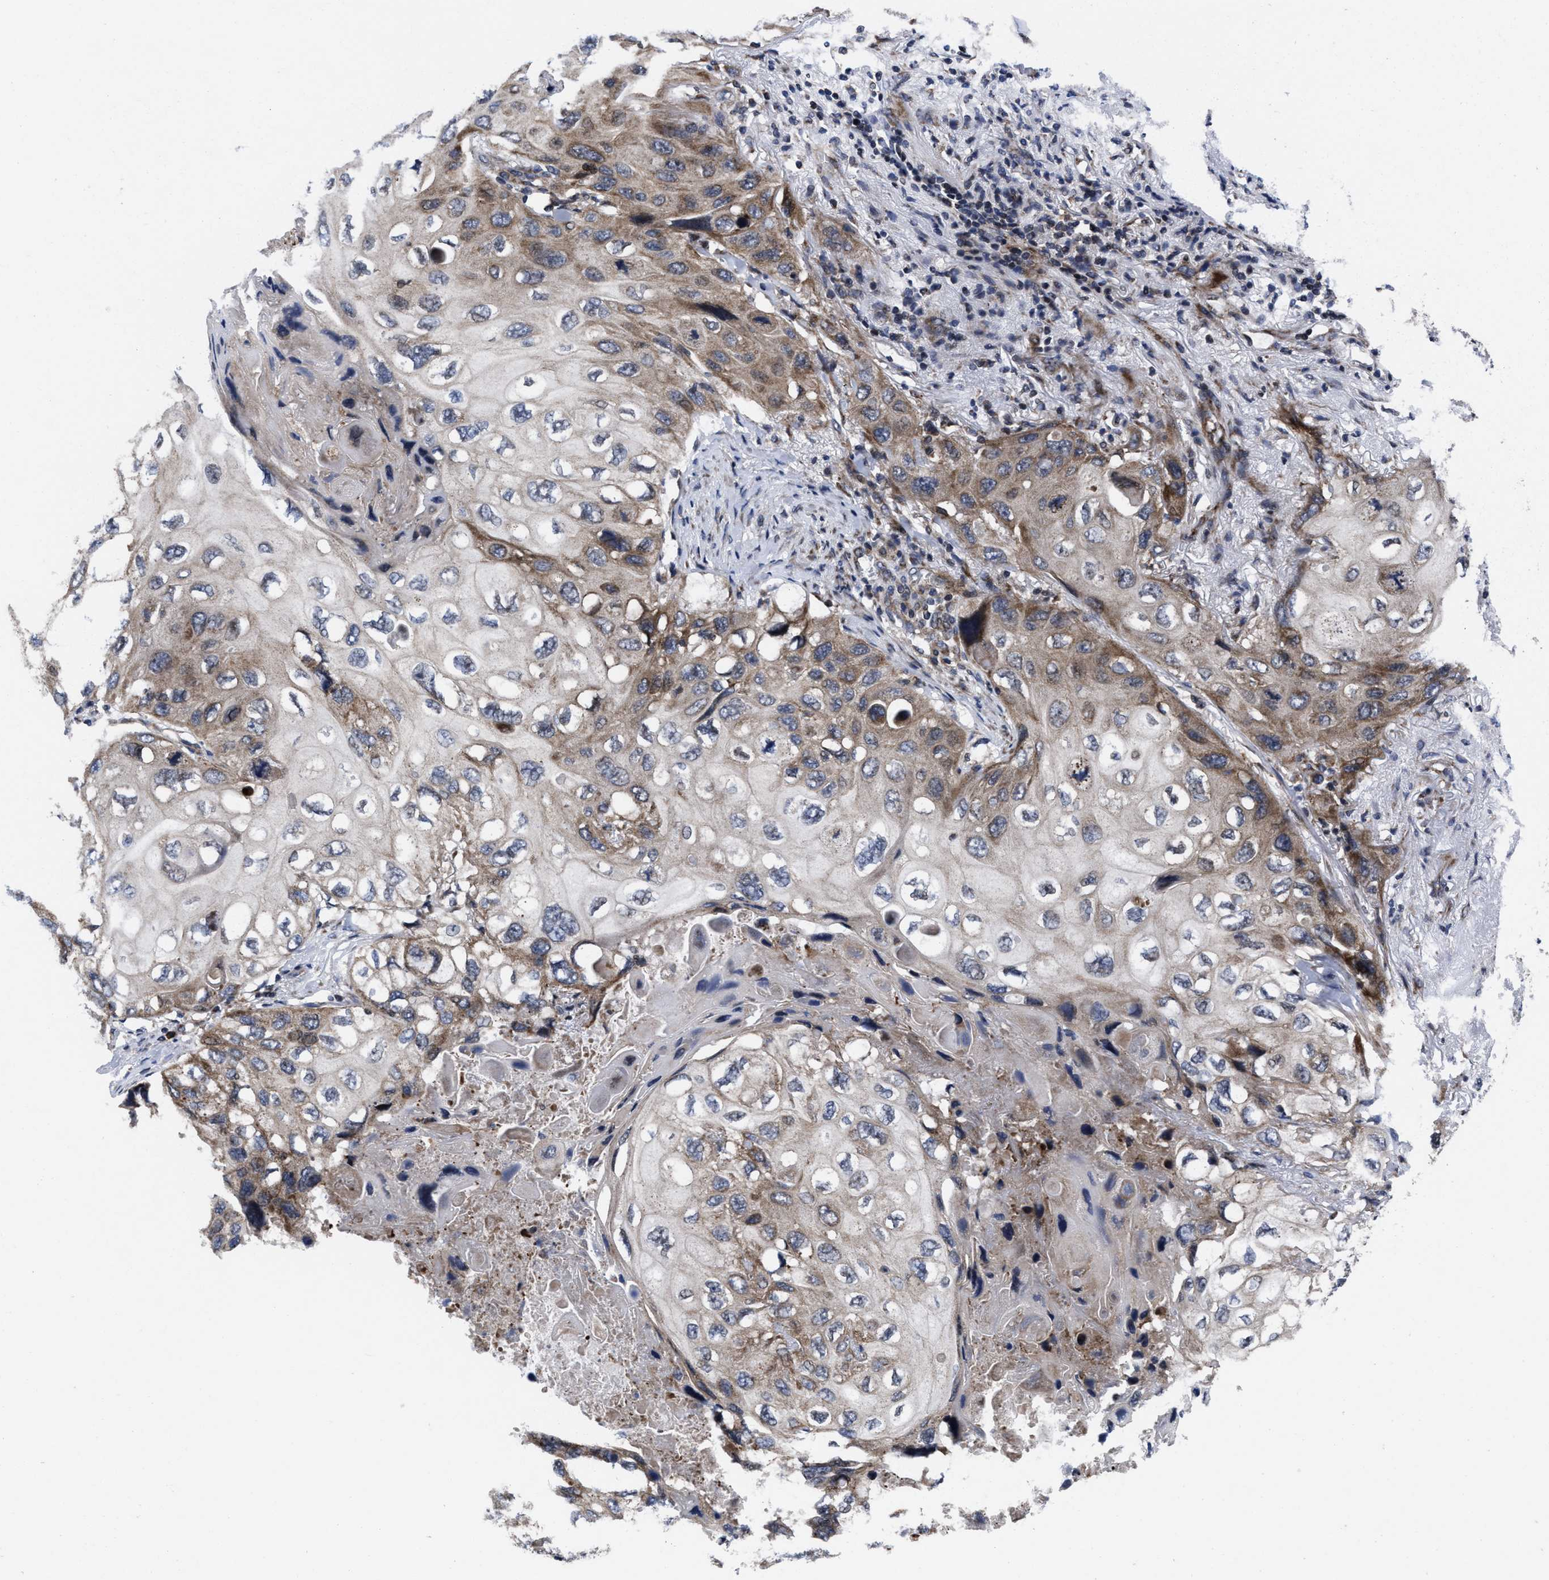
{"staining": {"intensity": "weak", "quantity": ">75%", "location": "cytoplasmic/membranous"}, "tissue": "lung cancer", "cell_type": "Tumor cells", "image_type": "cancer", "snomed": [{"axis": "morphology", "description": "Squamous cell carcinoma, NOS"}, {"axis": "topography", "description": "Lung"}], "caption": "Protein staining exhibits weak cytoplasmic/membranous positivity in approximately >75% of tumor cells in lung squamous cell carcinoma.", "gene": "MRPL50", "patient": {"sex": "female", "age": 73}}